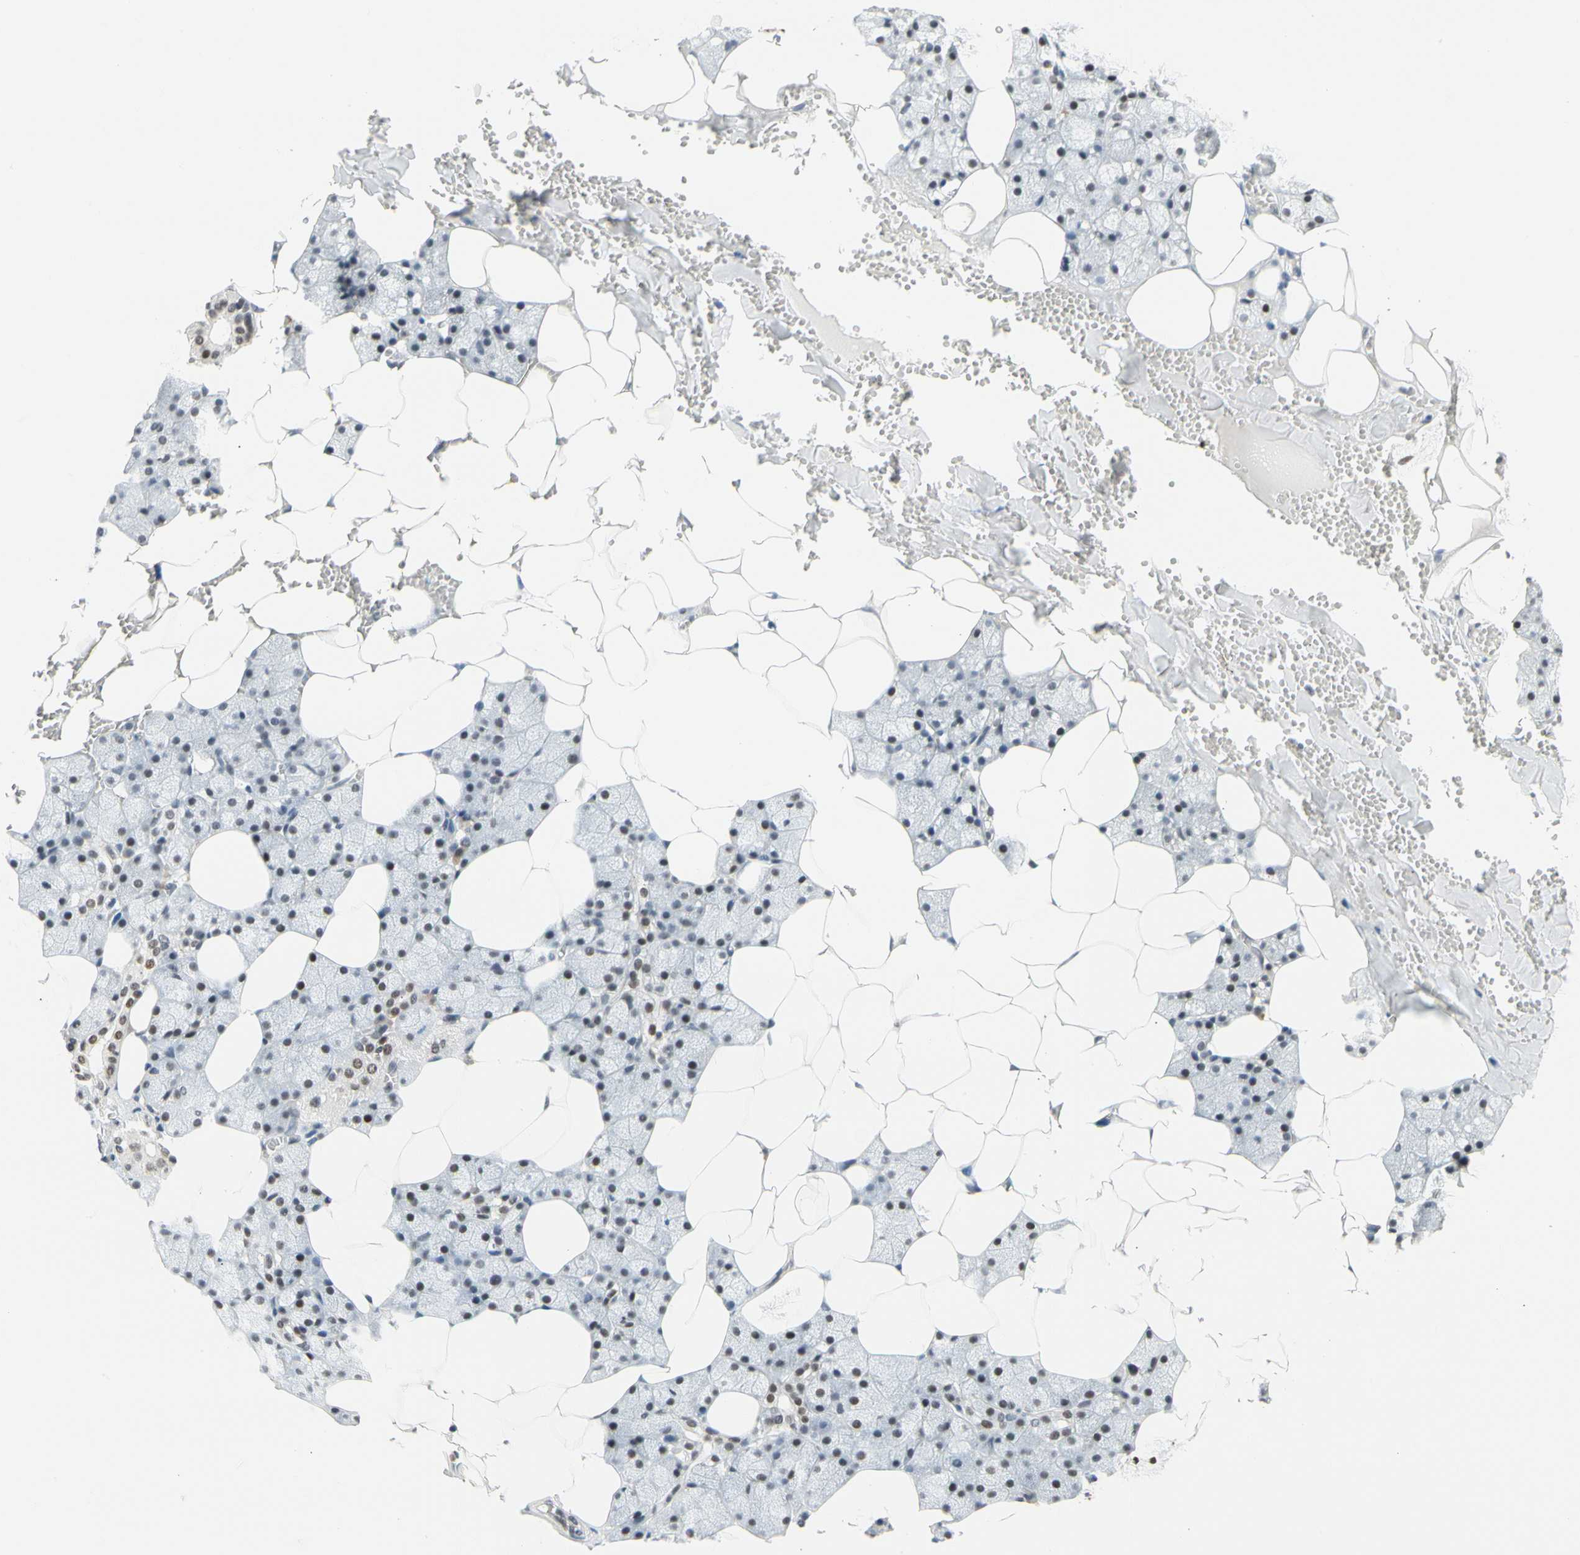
{"staining": {"intensity": "moderate", "quantity": ">75%", "location": "nuclear"}, "tissue": "salivary gland", "cell_type": "Glandular cells", "image_type": "normal", "snomed": [{"axis": "morphology", "description": "Normal tissue, NOS"}, {"axis": "topography", "description": "Salivary gland"}], "caption": "Unremarkable salivary gland demonstrates moderate nuclear staining in approximately >75% of glandular cells, visualized by immunohistochemistry. The staining was performed using DAB, with brown indicating positive protein expression. Nuclei are stained blue with hematoxylin.", "gene": "ZSCAN16", "patient": {"sex": "male", "age": 62}}